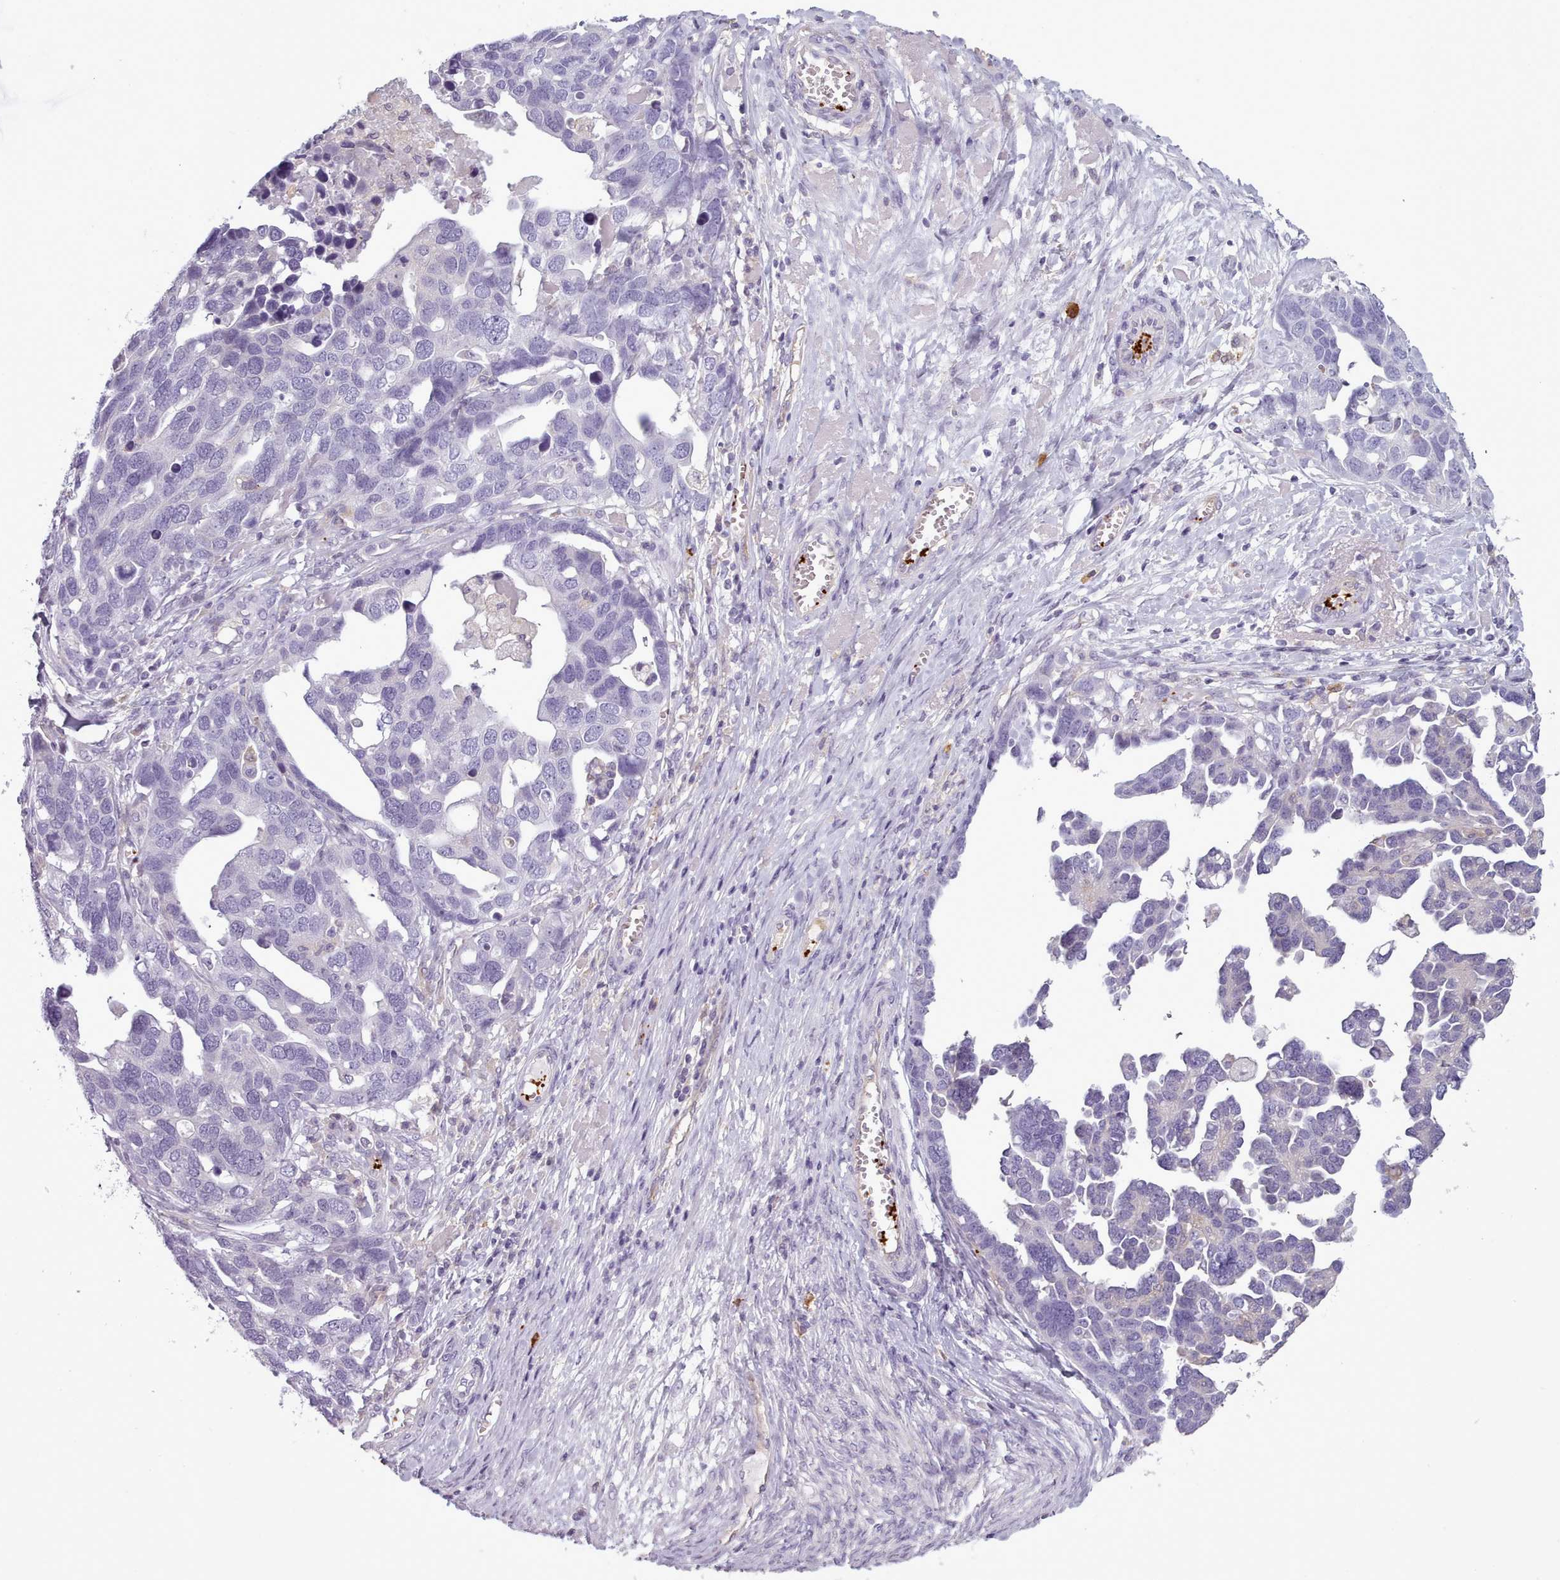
{"staining": {"intensity": "negative", "quantity": "none", "location": "none"}, "tissue": "ovarian cancer", "cell_type": "Tumor cells", "image_type": "cancer", "snomed": [{"axis": "morphology", "description": "Cystadenocarcinoma, serous, NOS"}, {"axis": "topography", "description": "Ovary"}], "caption": "This is an immunohistochemistry (IHC) photomicrograph of ovarian cancer (serous cystadenocarcinoma). There is no staining in tumor cells.", "gene": "NDST2", "patient": {"sex": "female", "age": 54}}